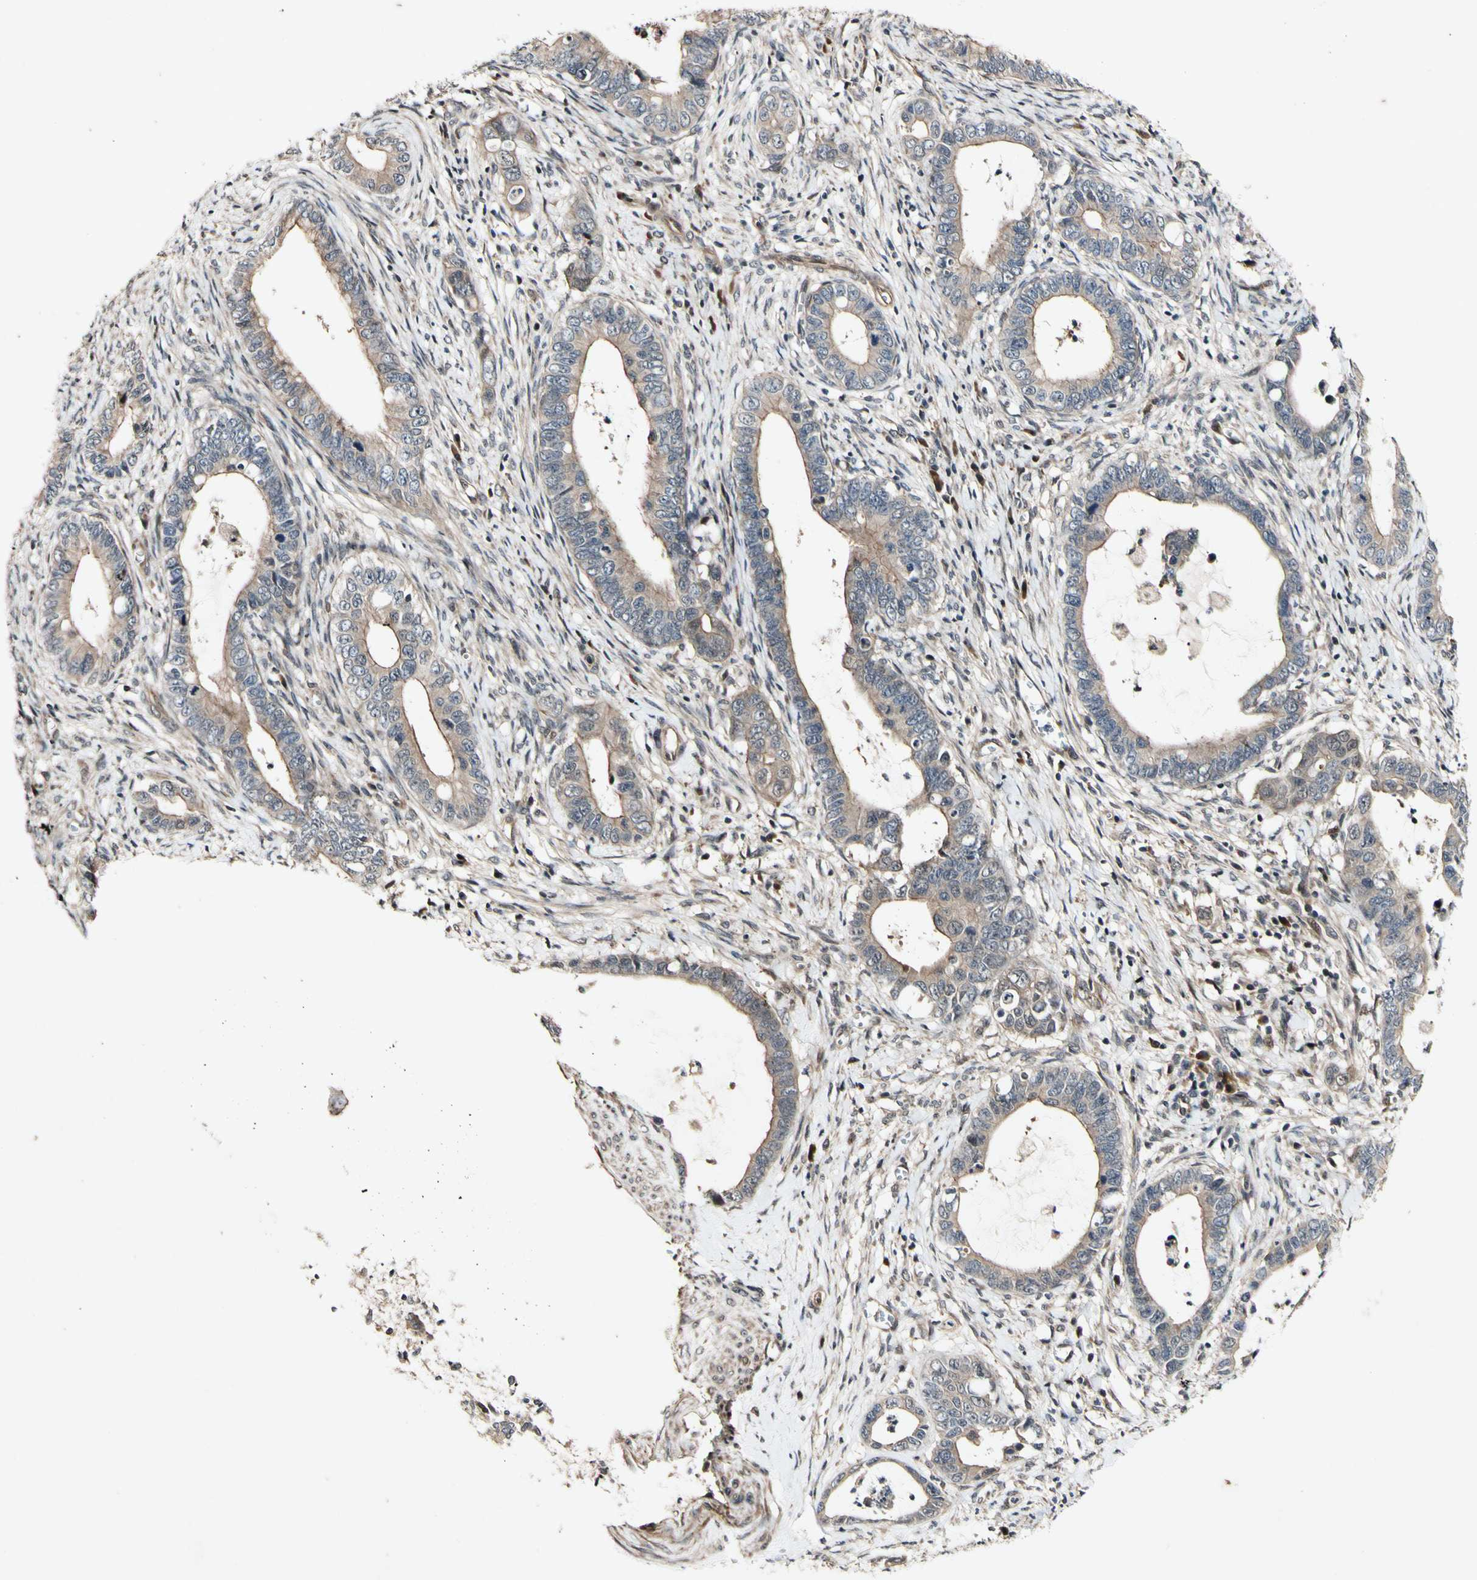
{"staining": {"intensity": "moderate", "quantity": ">75%", "location": "cytoplasmic/membranous,nuclear"}, "tissue": "cervical cancer", "cell_type": "Tumor cells", "image_type": "cancer", "snomed": [{"axis": "morphology", "description": "Adenocarcinoma, NOS"}, {"axis": "topography", "description": "Cervix"}], "caption": "Protein staining of cervical cancer (adenocarcinoma) tissue demonstrates moderate cytoplasmic/membranous and nuclear staining in about >75% of tumor cells. Using DAB (brown) and hematoxylin (blue) stains, captured at high magnification using brightfield microscopy.", "gene": "CSNK1E", "patient": {"sex": "female", "age": 44}}